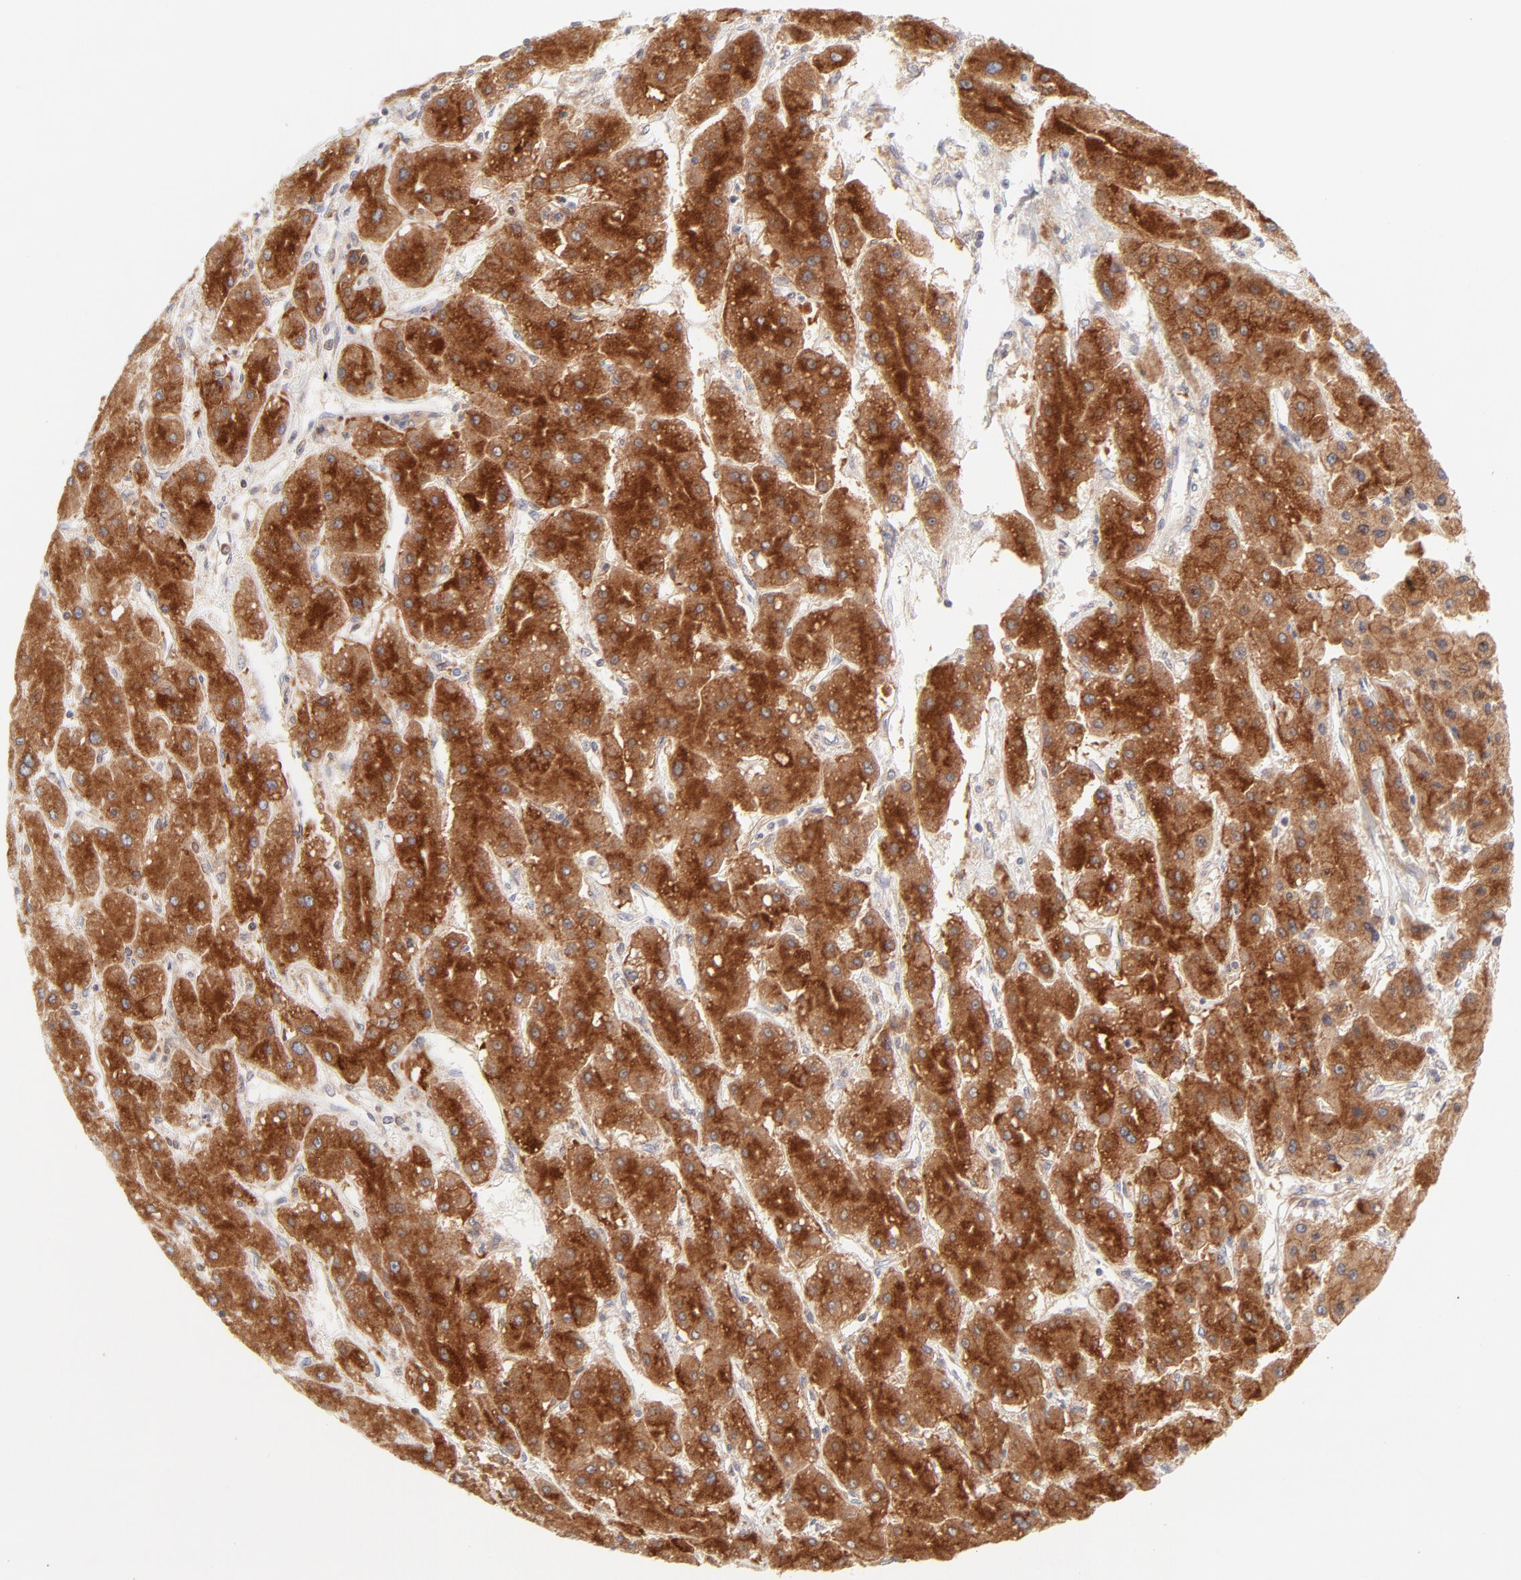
{"staining": {"intensity": "strong", "quantity": ">75%", "location": "cytoplasmic/membranous"}, "tissue": "liver cancer", "cell_type": "Tumor cells", "image_type": "cancer", "snomed": [{"axis": "morphology", "description": "Carcinoma, Hepatocellular, NOS"}, {"axis": "topography", "description": "Liver"}], "caption": "Immunohistochemistry of hepatocellular carcinoma (liver) demonstrates high levels of strong cytoplasmic/membranous expression in about >75% of tumor cells.", "gene": "RPS6KA1", "patient": {"sex": "female", "age": 52}}